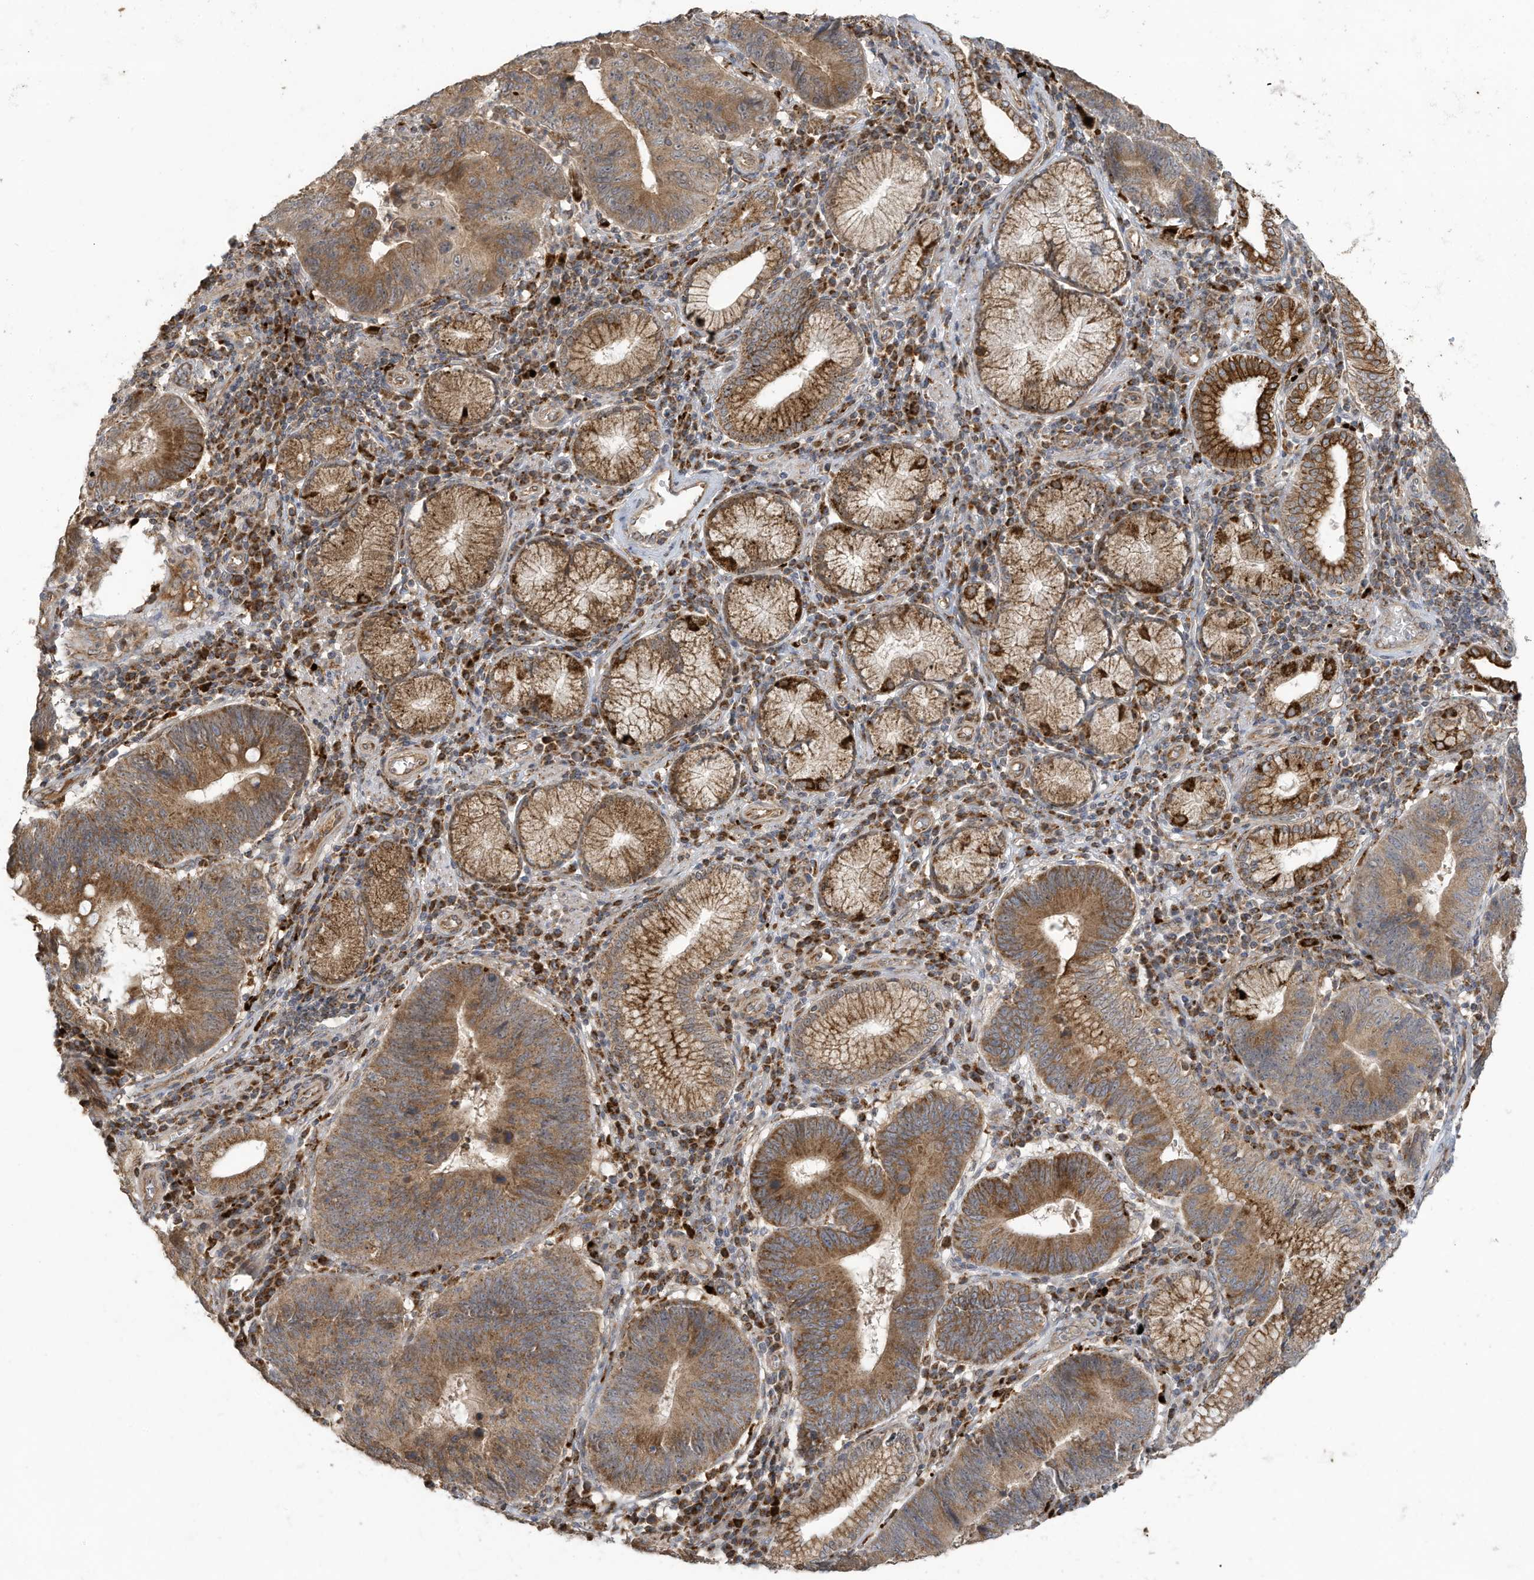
{"staining": {"intensity": "moderate", "quantity": ">75%", "location": "cytoplasmic/membranous"}, "tissue": "stomach cancer", "cell_type": "Tumor cells", "image_type": "cancer", "snomed": [{"axis": "morphology", "description": "Adenocarcinoma, NOS"}, {"axis": "topography", "description": "Stomach"}], "caption": "This photomicrograph displays immunohistochemistry staining of human stomach cancer (adenocarcinoma), with medium moderate cytoplasmic/membranous staining in about >75% of tumor cells.", "gene": "C2orf74", "patient": {"sex": "male", "age": 59}}